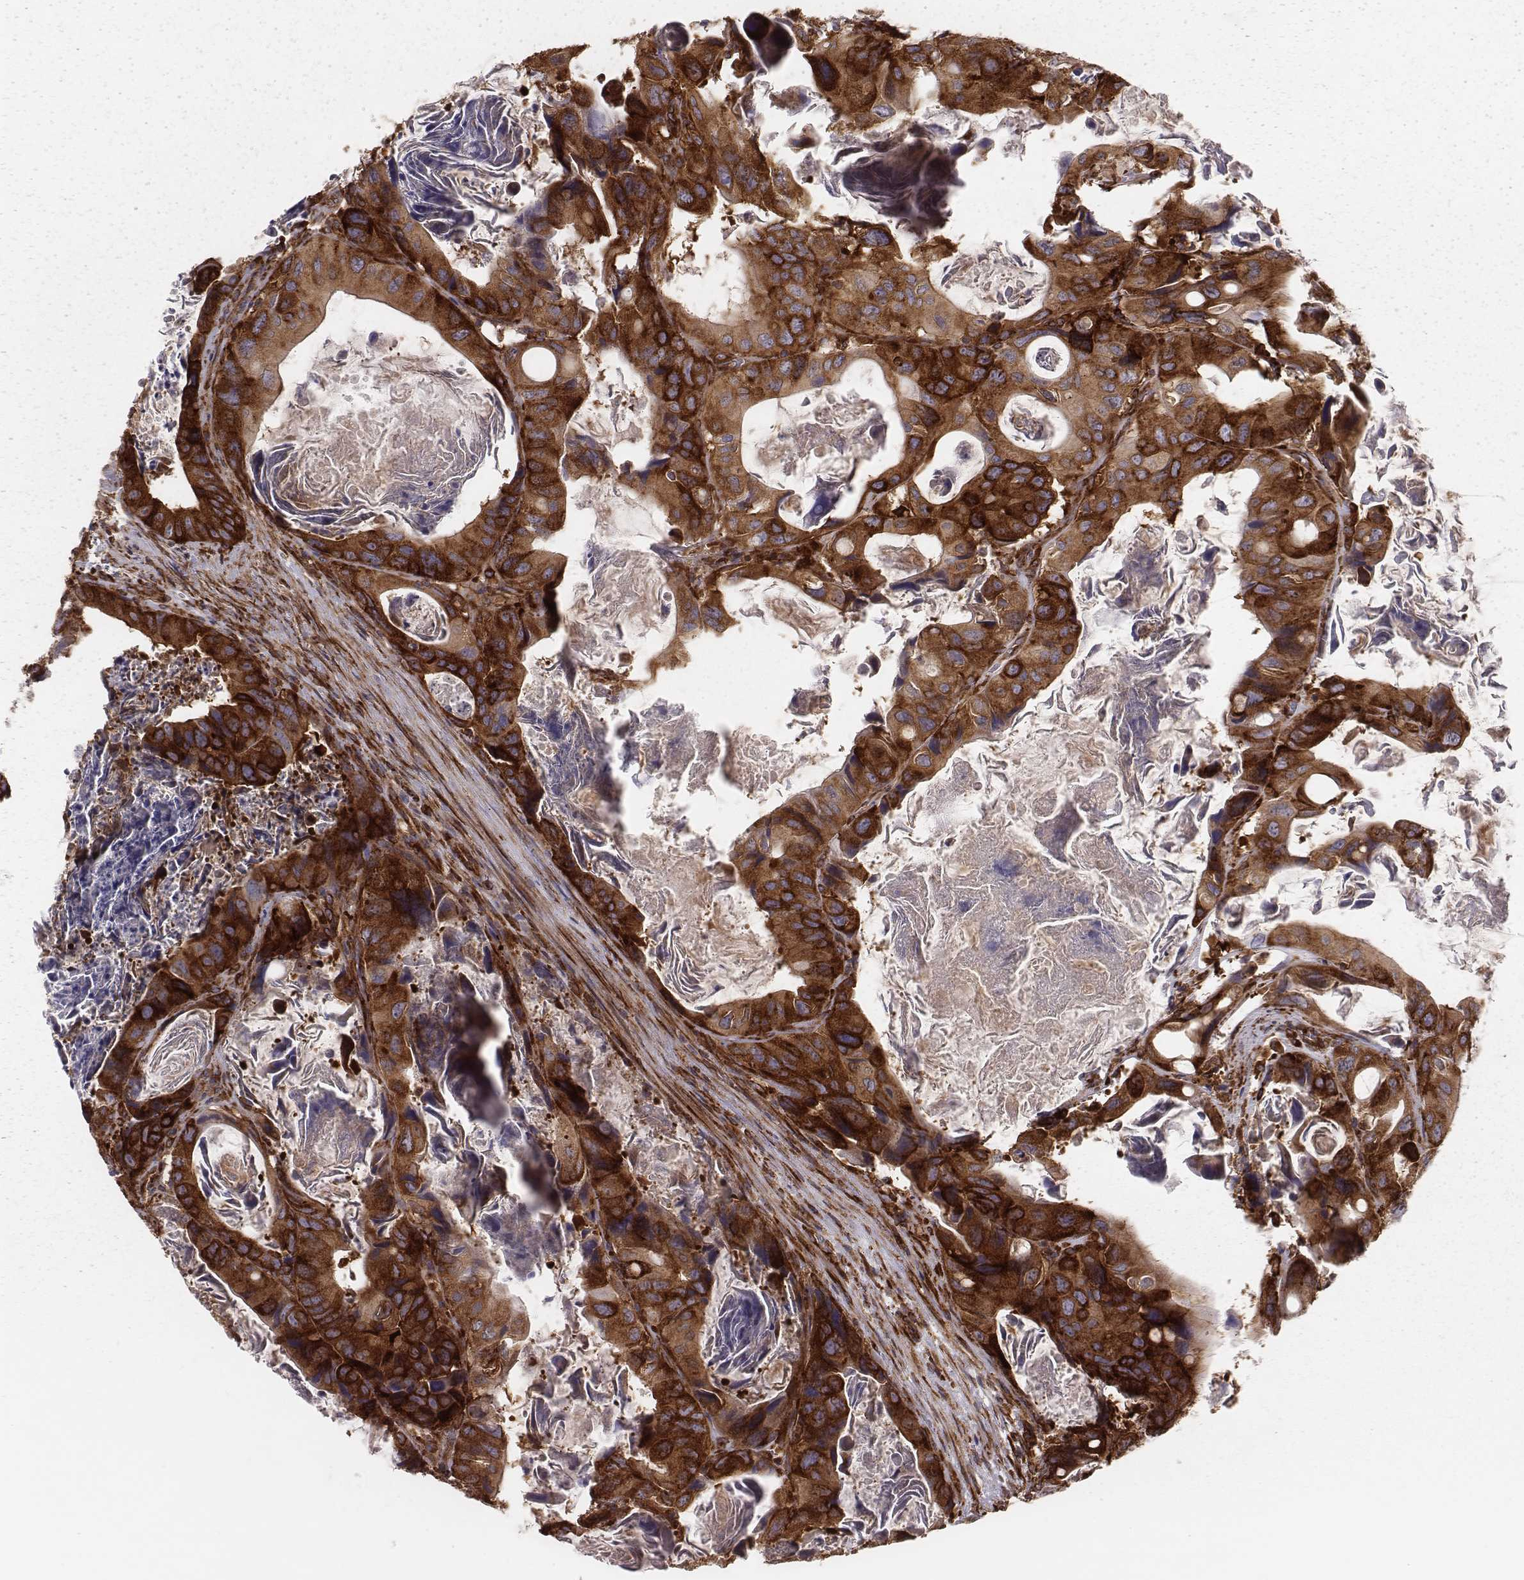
{"staining": {"intensity": "strong", "quantity": ">75%", "location": "cytoplasmic/membranous"}, "tissue": "colorectal cancer", "cell_type": "Tumor cells", "image_type": "cancer", "snomed": [{"axis": "morphology", "description": "Adenocarcinoma, NOS"}, {"axis": "topography", "description": "Rectum"}], "caption": "Strong cytoplasmic/membranous expression for a protein is seen in approximately >75% of tumor cells of adenocarcinoma (colorectal) using immunohistochemistry.", "gene": "TXLNA", "patient": {"sex": "male", "age": 64}}